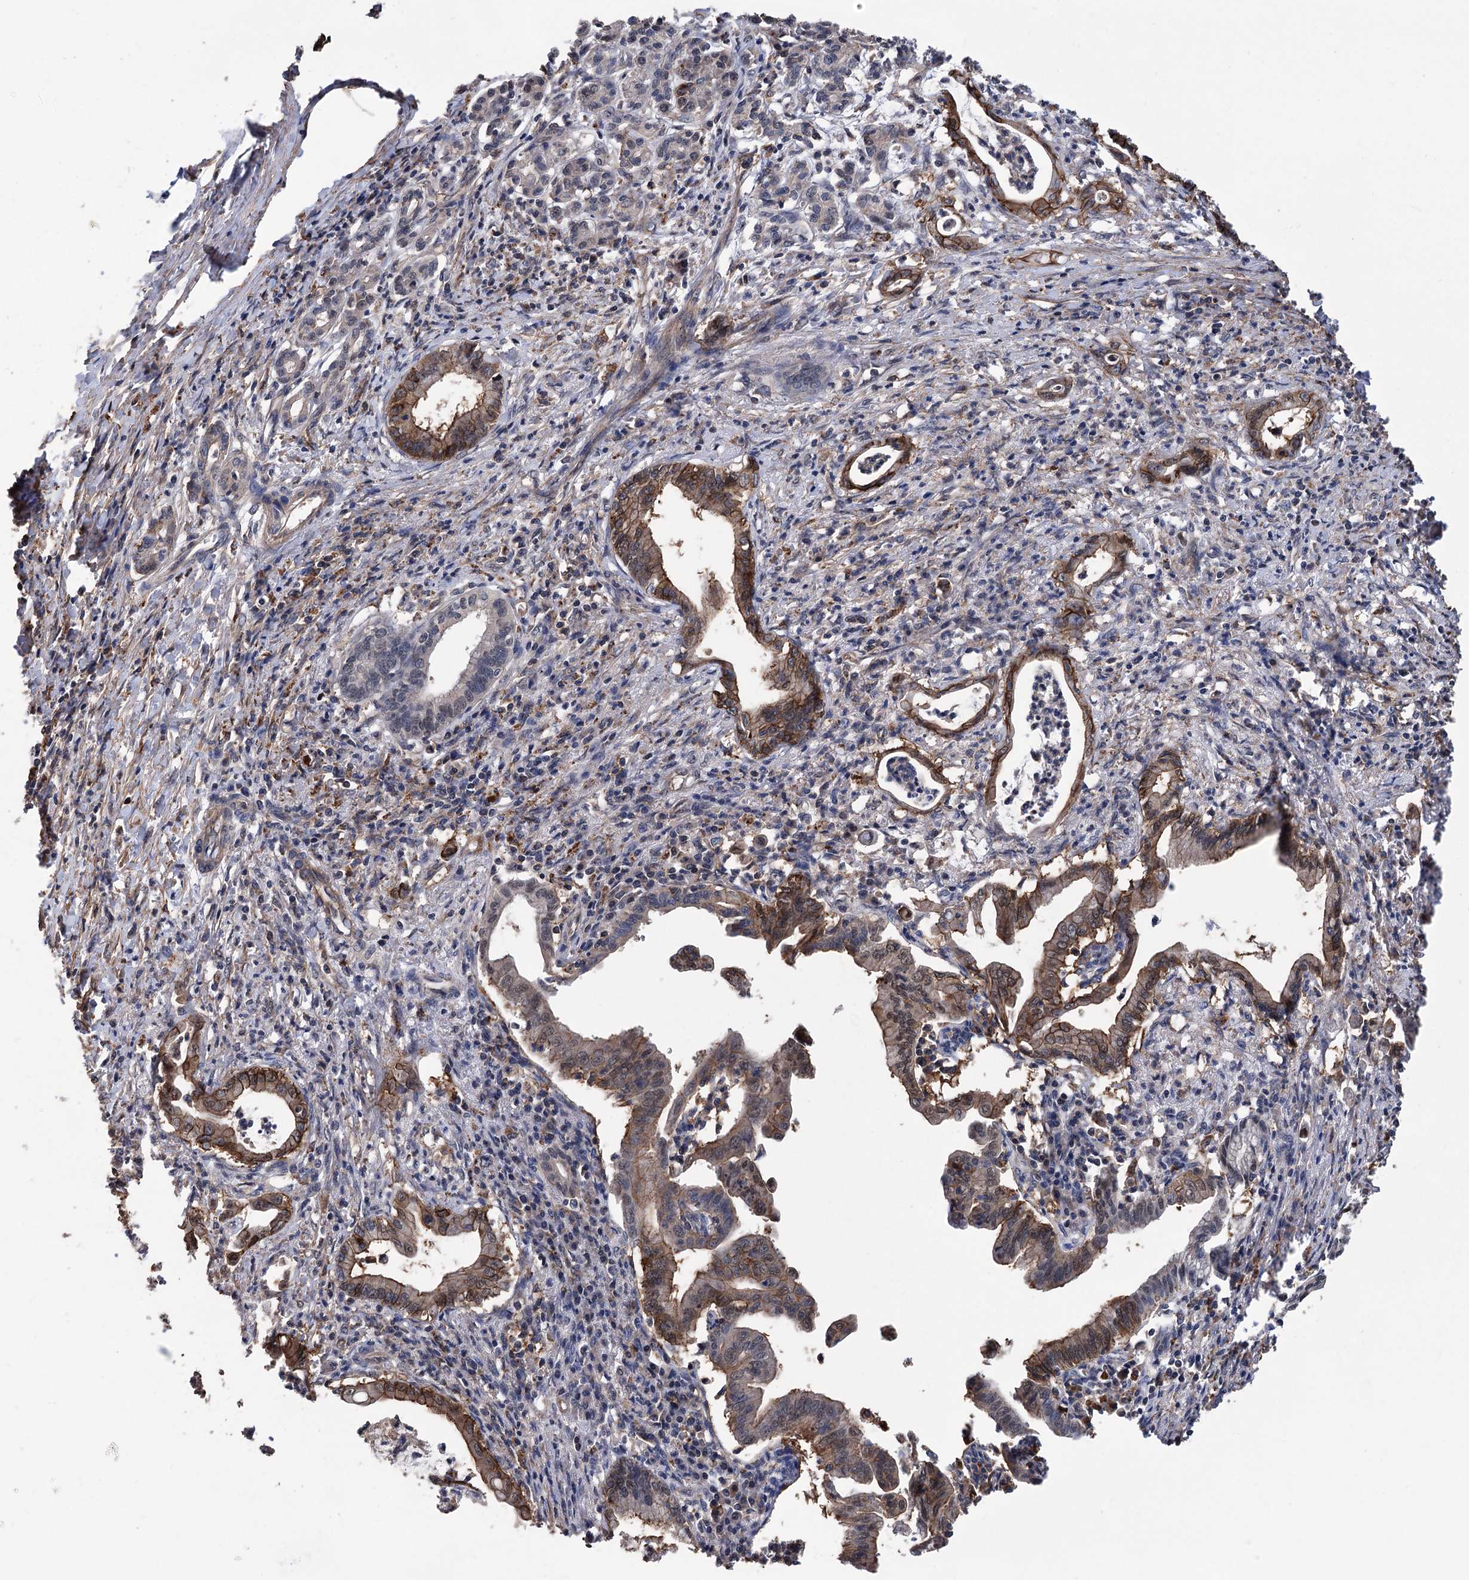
{"staining": {"intensity": "moderate", "quantity": "25%-75%", "location": "cytoplasmic/membranous"}, "tissue": "pancreatic cancer", "cell_type": "Tumor cells", "image_type": "cancer", "snomed": [{"axis": "morphology", "description": "Adenocarcinoma, NOS"}, {"axis": "topography", "description": "Pancreas"}], "caption": "Tumor cells exhibit medium levels of moderate cytoplasmic/membranous staining in approximately 25%-75% of cells in pancreatic cancer. Ihc stains the protein in brown and the nuclei are stained blue.", "gene": "DPP3", "patient": {"sex": "female", "age": 55}}